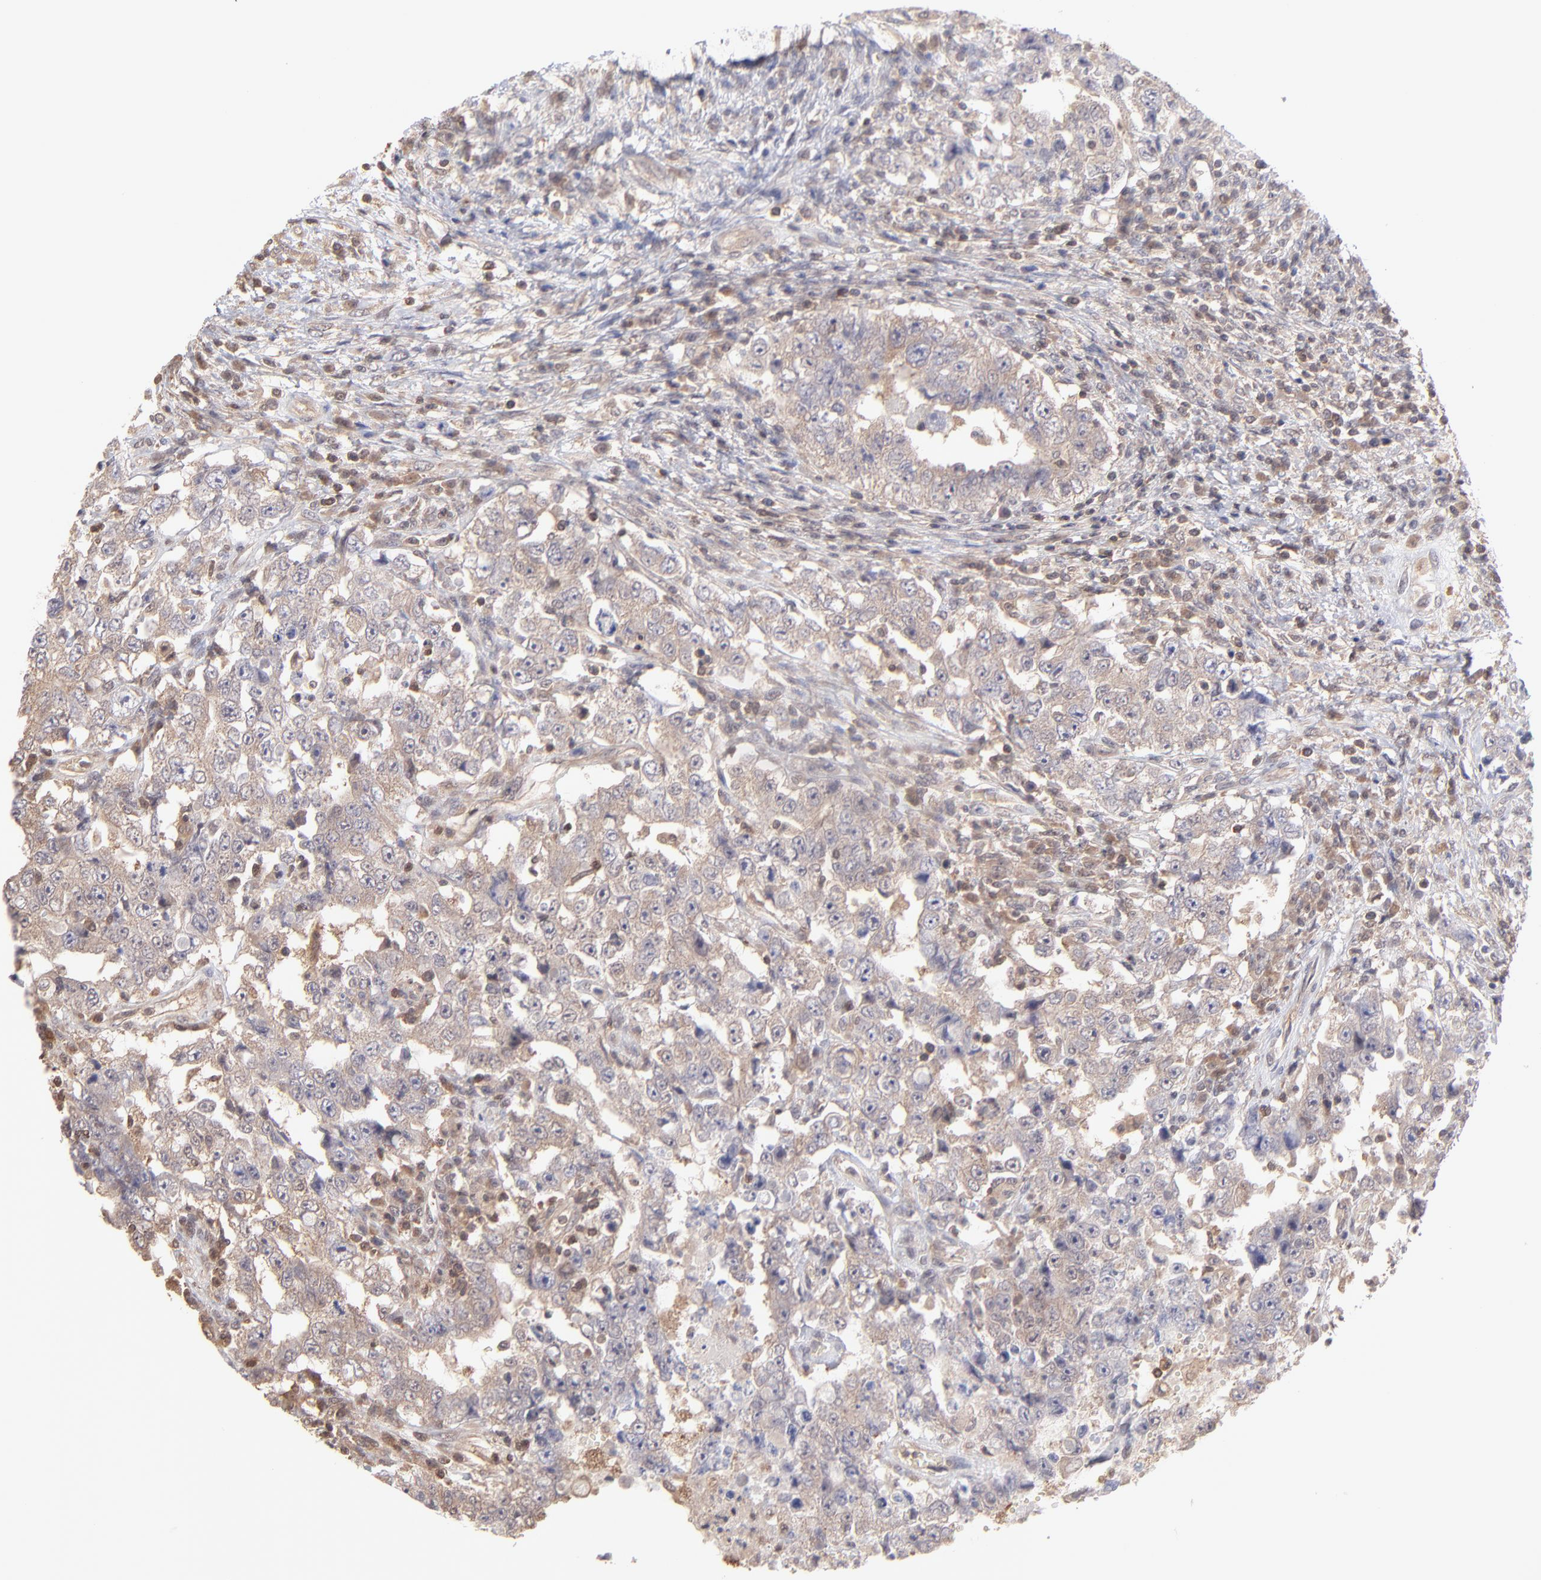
{"staining": {"intensity": "weak", "quantity": "25%-75%", "location": "cytoplasmic/membranous"}, "tissue": "testis cancer", "cell_type": "Tumor cells", "image_type": "cancer", "snomed": [{"axis": "morphology", "description": "Carcinoma, Embryonal, NOS"}, {"axis": "topography", "description": "Testis"}], "caption": "The immunohistochemical stain shows weak cytoplasmic/membranous positivity in tumor cells of embryonal carcinoma (testis) tissue.", "gene": "MAP2K2", "patient": {"sex": "male", "age": 26}}